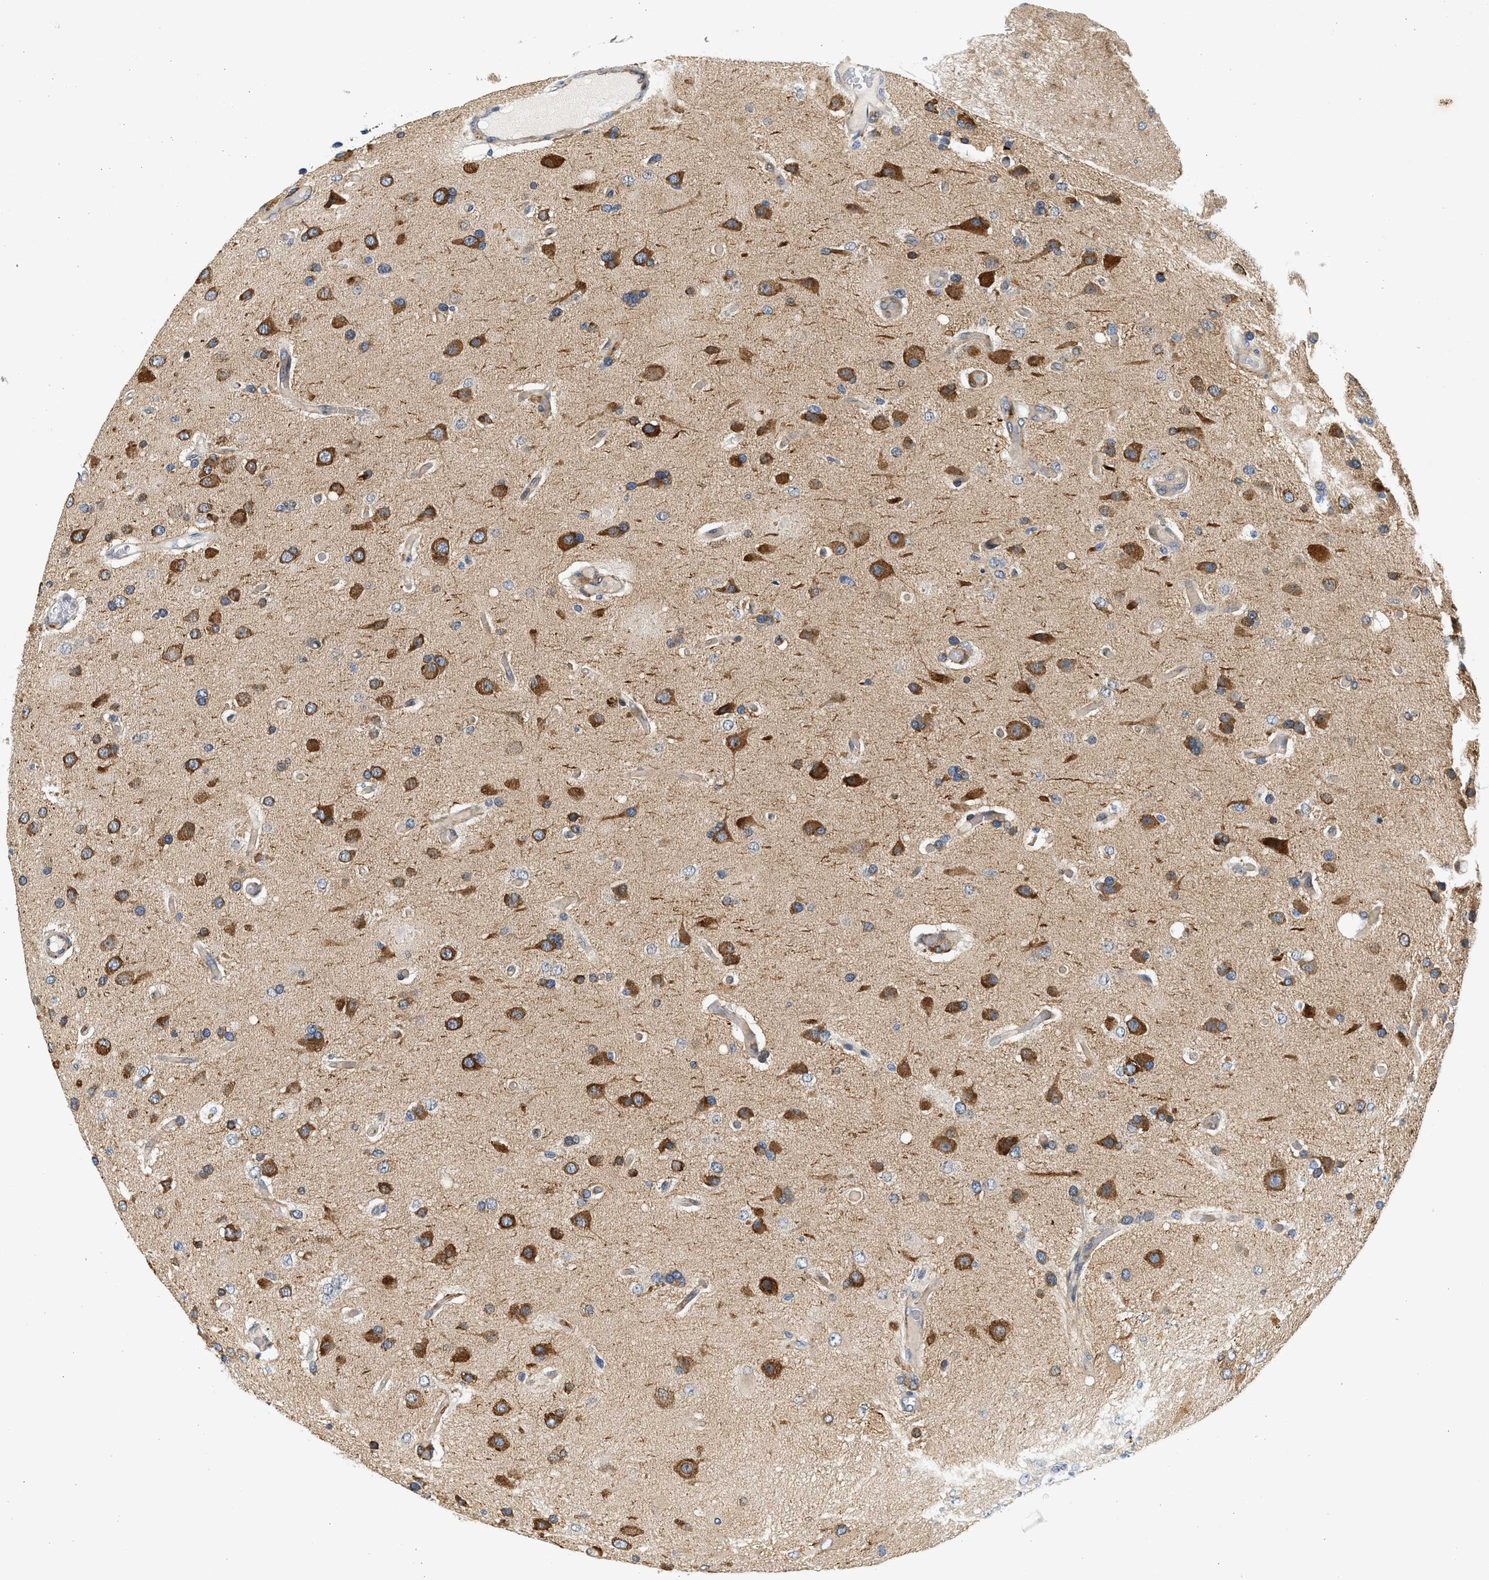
{"staining": {"intensity": "strong", "quantity": ">75%", "location": "cytoplasmic/membranous"}, "tissue": "glioma", "cell_type": "Tumor cells", "image_type": "cancer", "snomed": [{"axis": "morphology", "description": "Normal tissue, NOS"}, {"axis": "morphology", "description": "Glioma, malignant, High grade"}, {"axis": "topography", "description": "Cerebral cortex"}], "caption": "Malignant glioma (high-grade) stained with immunohistochemistry demonstrates strong cytoplasmic/membranous positivity in about >75% of tumor cells.", "gene": "KDELR2", "patient": {"sex": "male", "age": 77}}